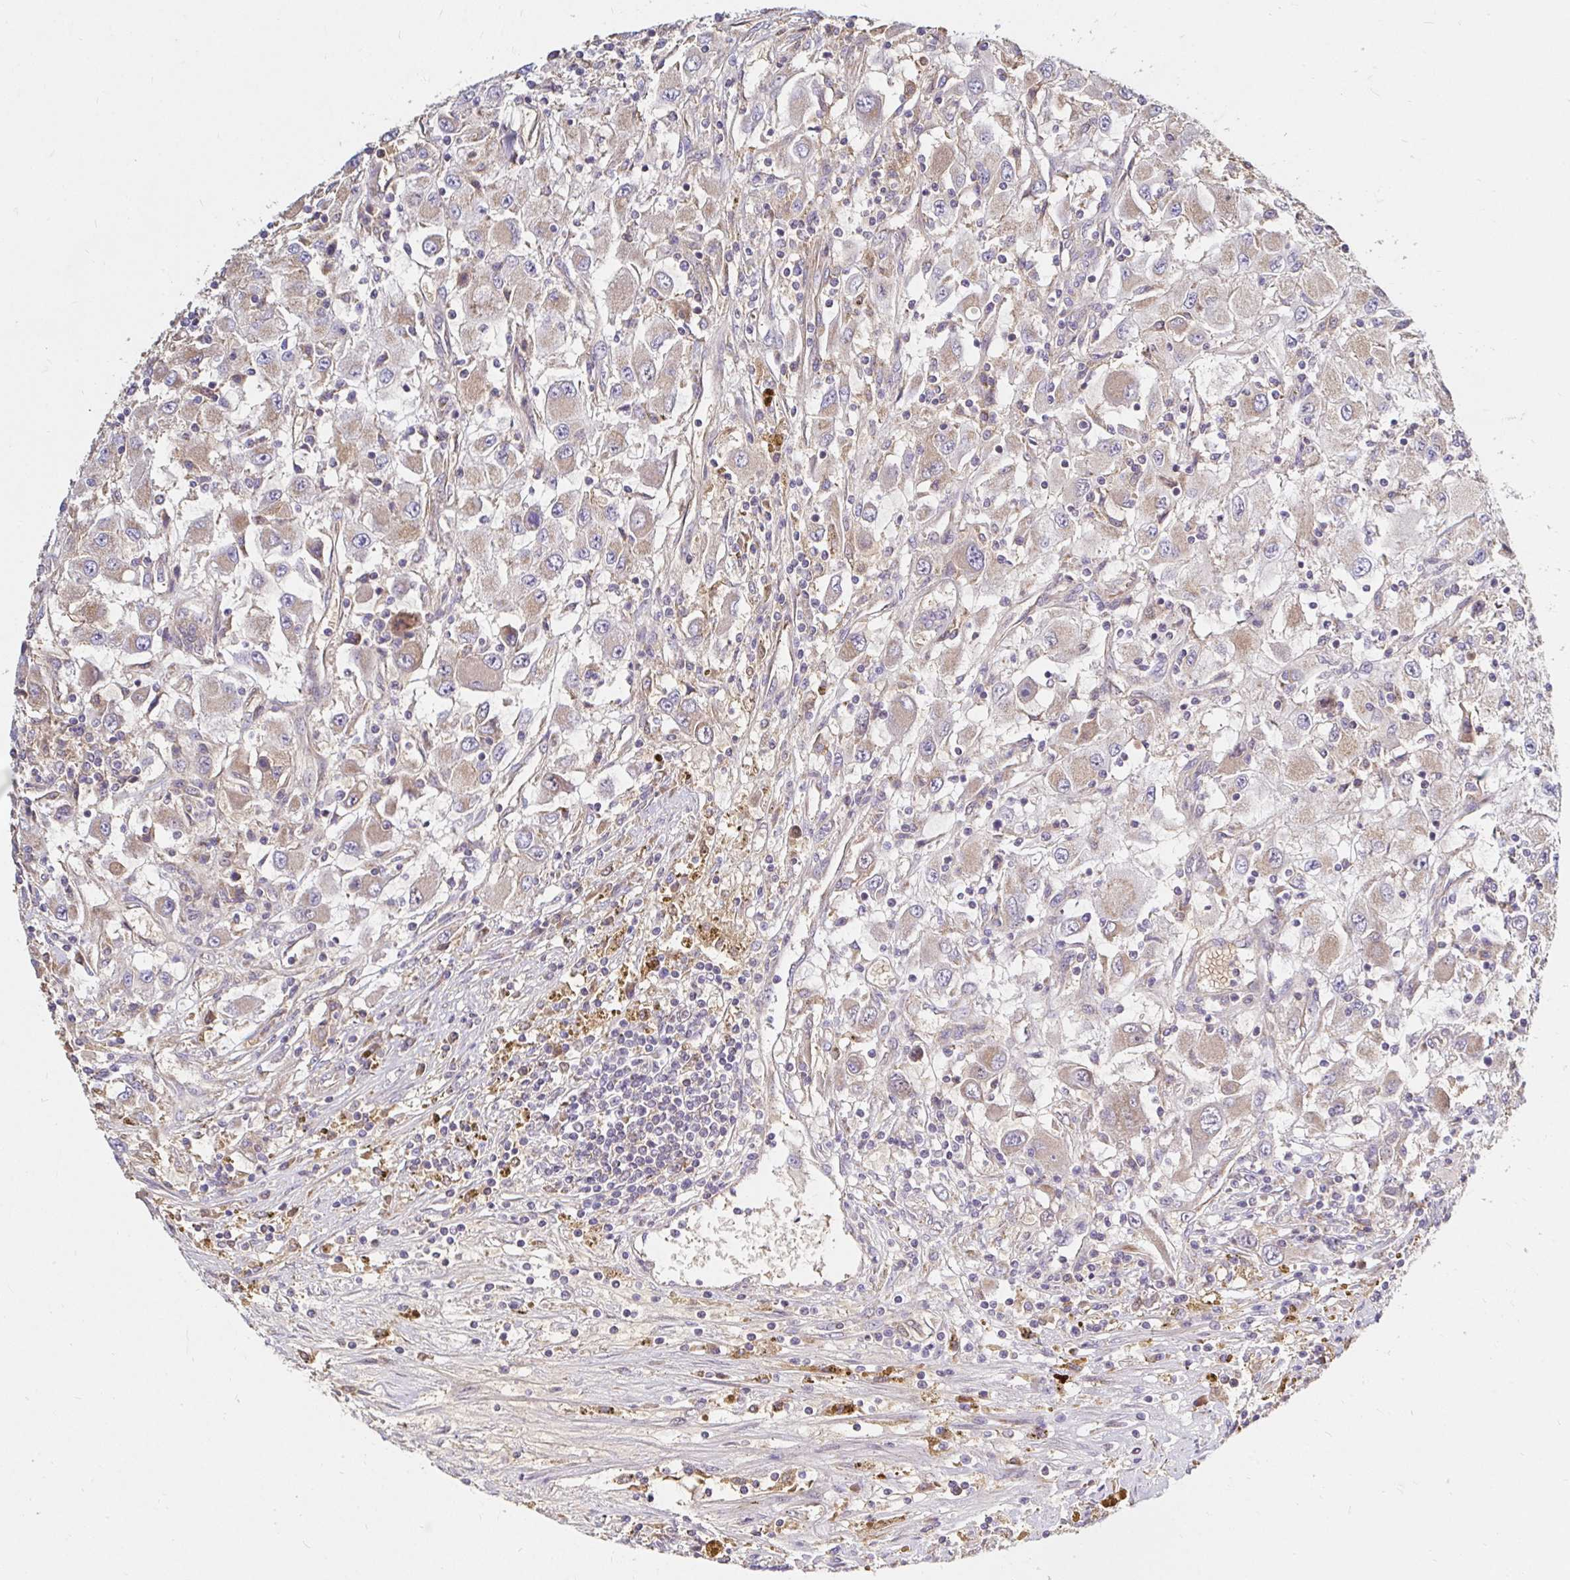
{"staining": {"intensity": "moderate", "quantity": "25%-75%", "location": "cytoplasmic/membranous"}, "tissue": "renal cancer", "cell_type": "Tumor cells", "image_type": "cancer", "snomed": [{"axis": "morphology", "description": "Adenocarcinoma, NOS"}, {"axis": "topography", "description": "Kidney"}], "caption": "Adenocarcinoma (renal) was stained to show a protein in brown. There is medium levels of moderate cytoplasmic/membranous staining in approximately 25%-75% of tumor cells.", "gene": "ARHGEF37", "patient": {"sex": "female", "age": 67}}